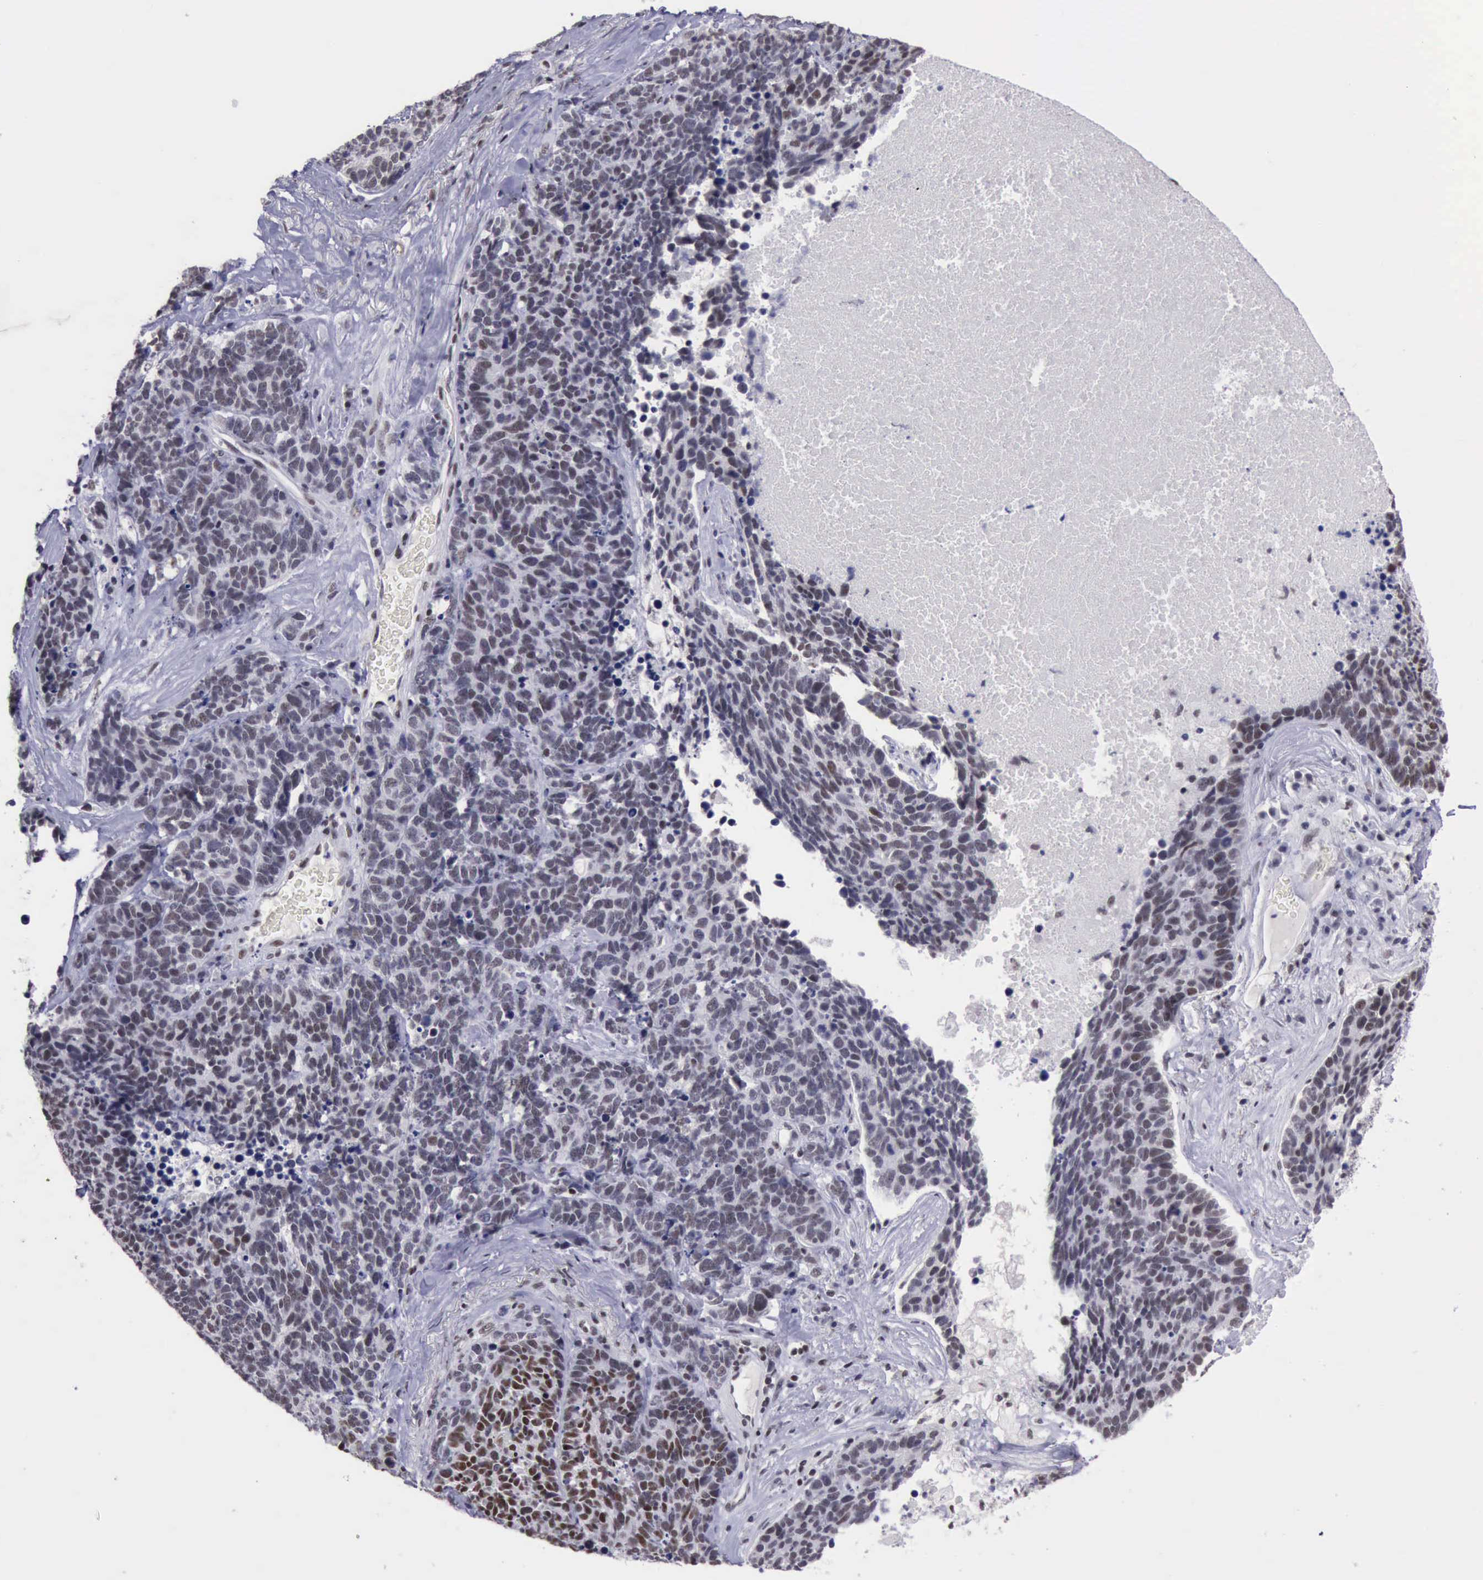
{"staining": {"intensity": "moderate", "quantity": "25%-75%", "location": "nuclear"}, "tissue": "lung cancer", "cell_type": "Tumor cells", "image_type": "cancer", "snomed": [{"axis": "morphology", "description": "Neoplasm, malignant, NOS"}, {"axis": "topography", "description": "Lung"}], "caption": "The photomicrograph shows immunohistochemical staining of lung cancer (malignant neoplasm). There is moderate nuclear staining is seen in approximately 25%-75% of tumor cells.", "gene": "YY1", "patient": {"sex": "female", "age": 75}}